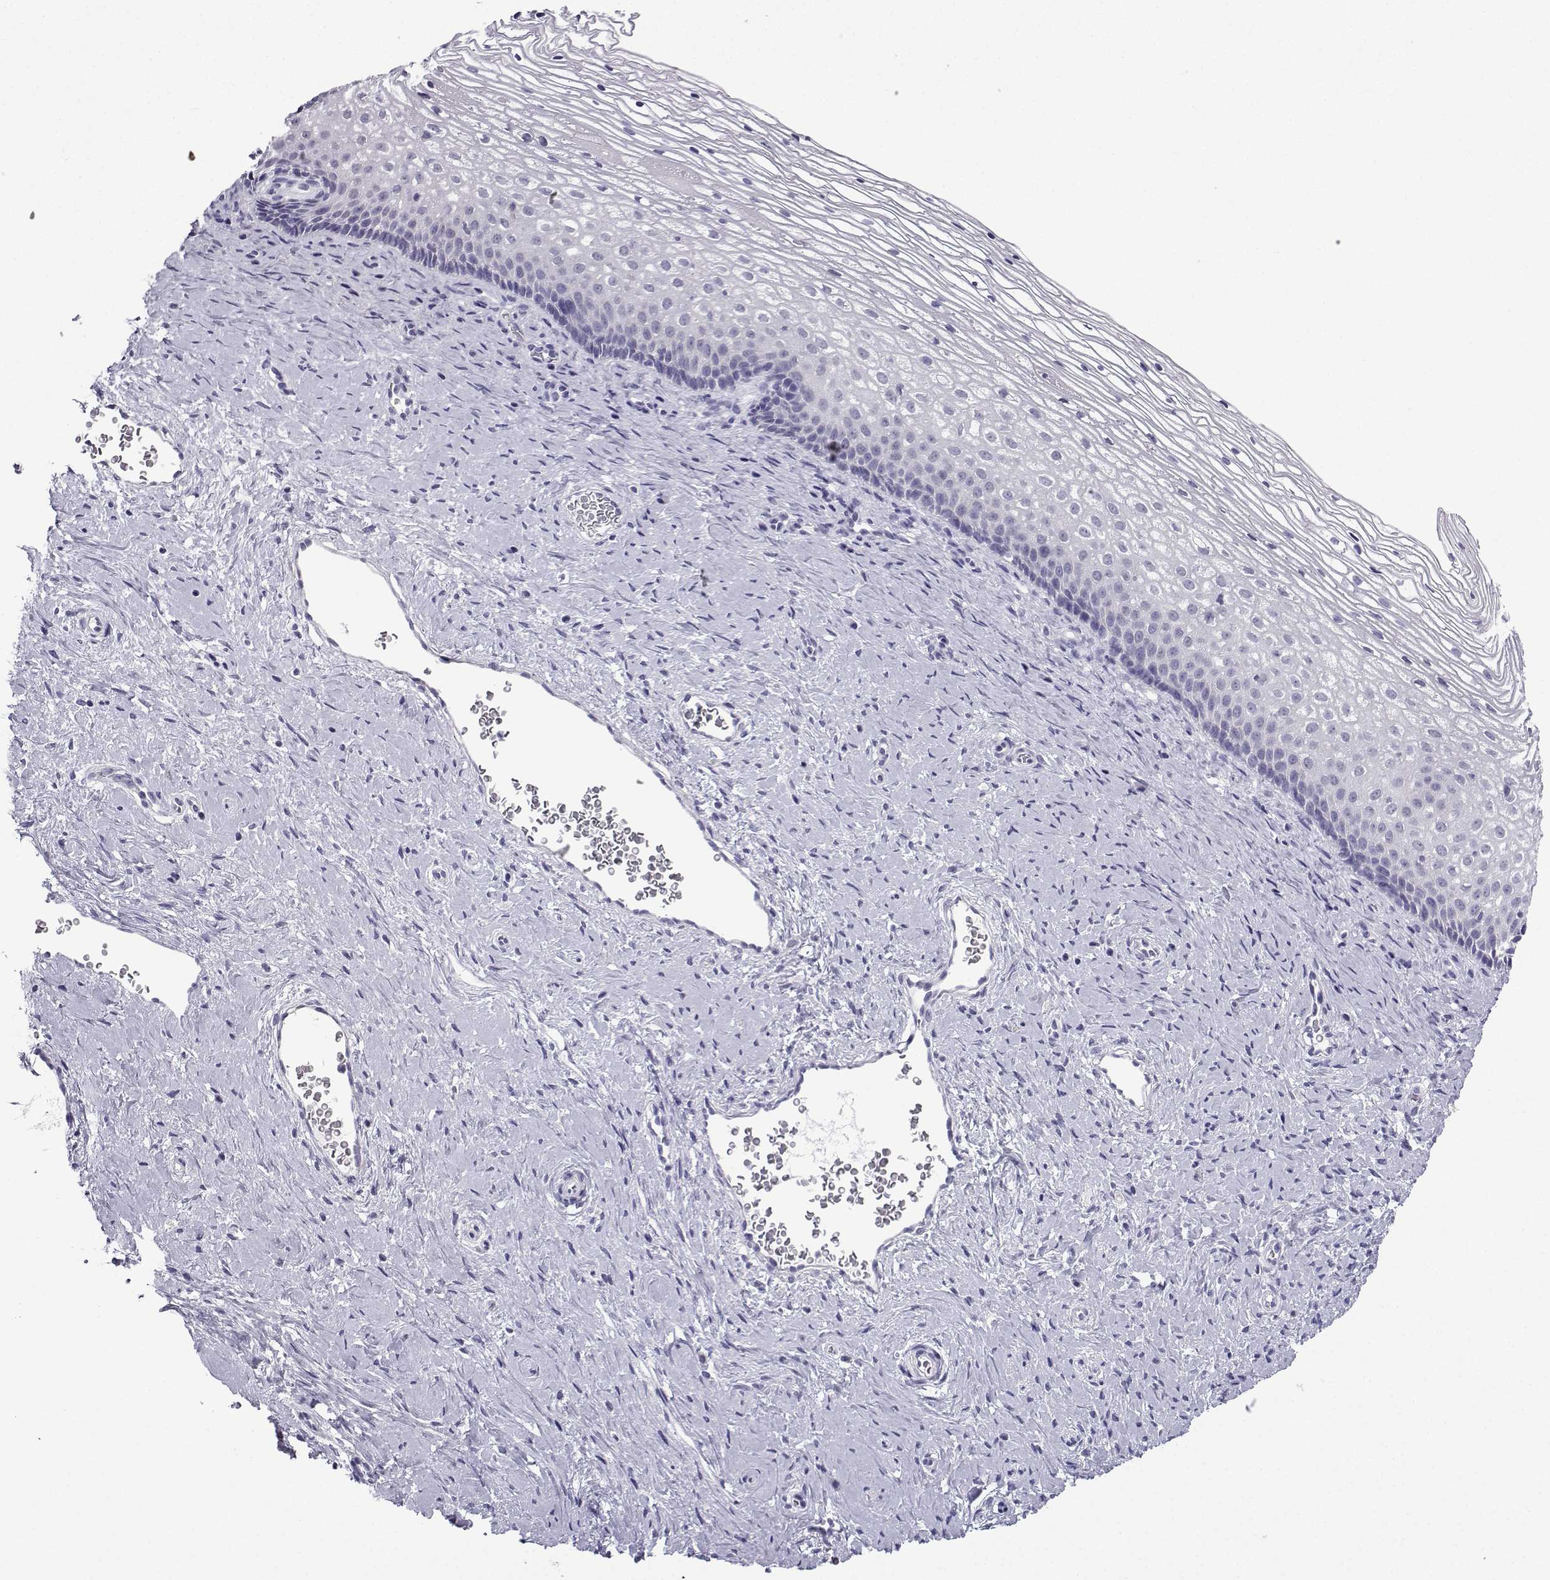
{"staining": {"intensity": "negative", "quantity": "none", "location": "none"}, "tissue": "cervix", "cell_type": "Glandular cells", "image_type": "normal", "snomed": [{"axis": "morphology", "description": "Normal tissue, NOS"}, {"axis": "topography", "description": "Cervix"}], "caption": "High power microscopy micrograph of an immunohistochemistry (IHC) histopathology image of benign cervix, revealing no significant staining in glandular cells. The staining was performed using DAB to visualize the protein expression in brown, while the nuclei were stained in blue with hematoxylin (Magnification: 20x).", "gene": "ACRBP", "patient": {"sex": "female", "age": 34}}